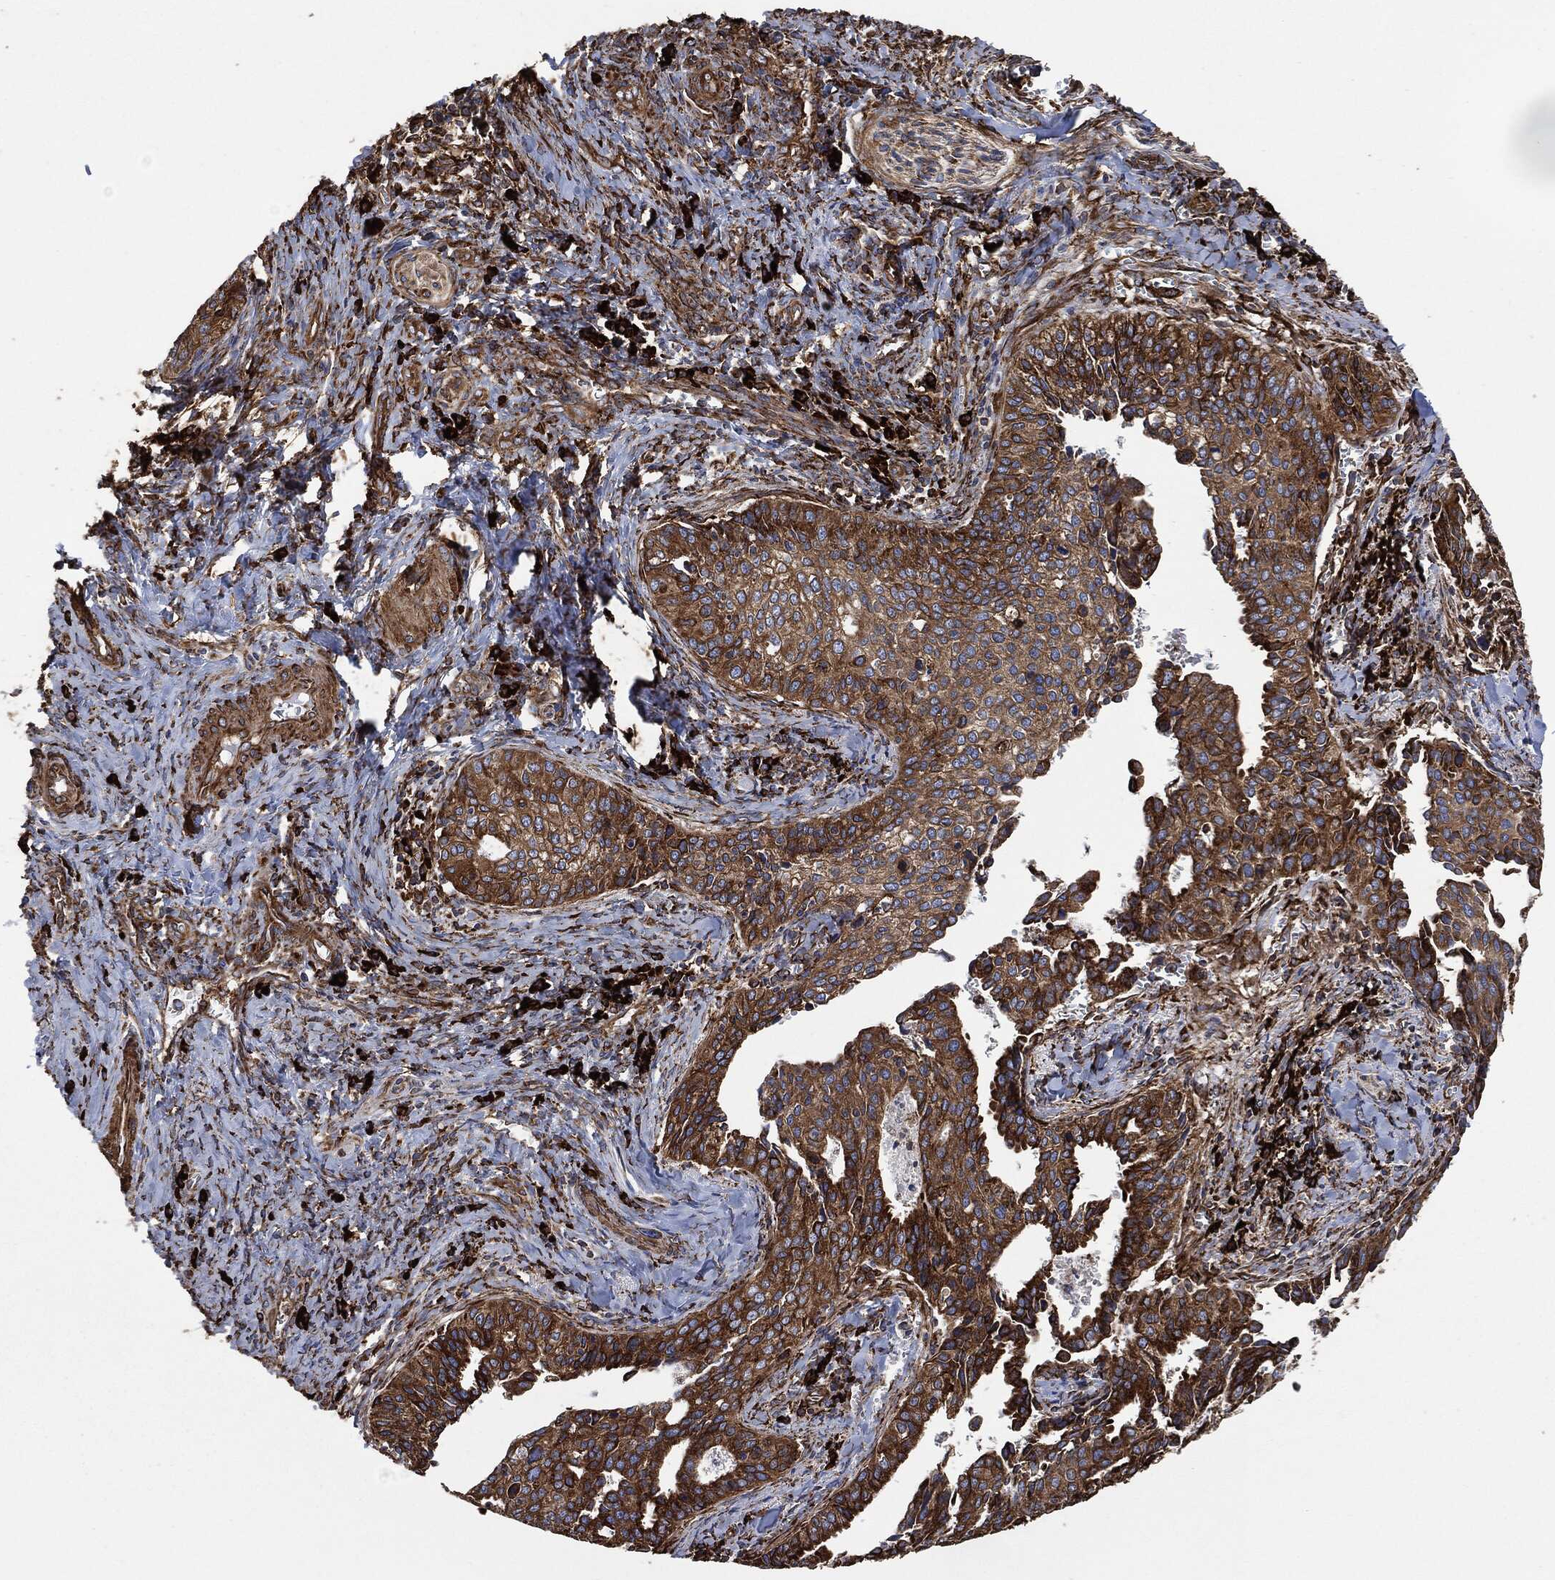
{"staining": {"intensity": "moderate", "quantity": ">75%", "location": "cytoplasmic/membranous"}, "tissue": "cervical cancer", "cell_type": "Tumor cells", "image_type": "cancer", "snomed": [{"axis": "morphology", "description": "Squamous cell carcinoma, NOS"}, {"axis": "topography", "description": "Cervix"}], "caption": "A high-resolution image shows immunohistochemistry (IHC) staining of cervical cancer, which demonstrates moderate cytoplasmic/membranous expression in approximately >75% of tumor cells. The staining was performed using DAB, with brown indicating positive protein expression. Nuclei are stained blue with hematoxylin.", "gene": "AMFR", "patient": {"sex": "female", "age": 29}}